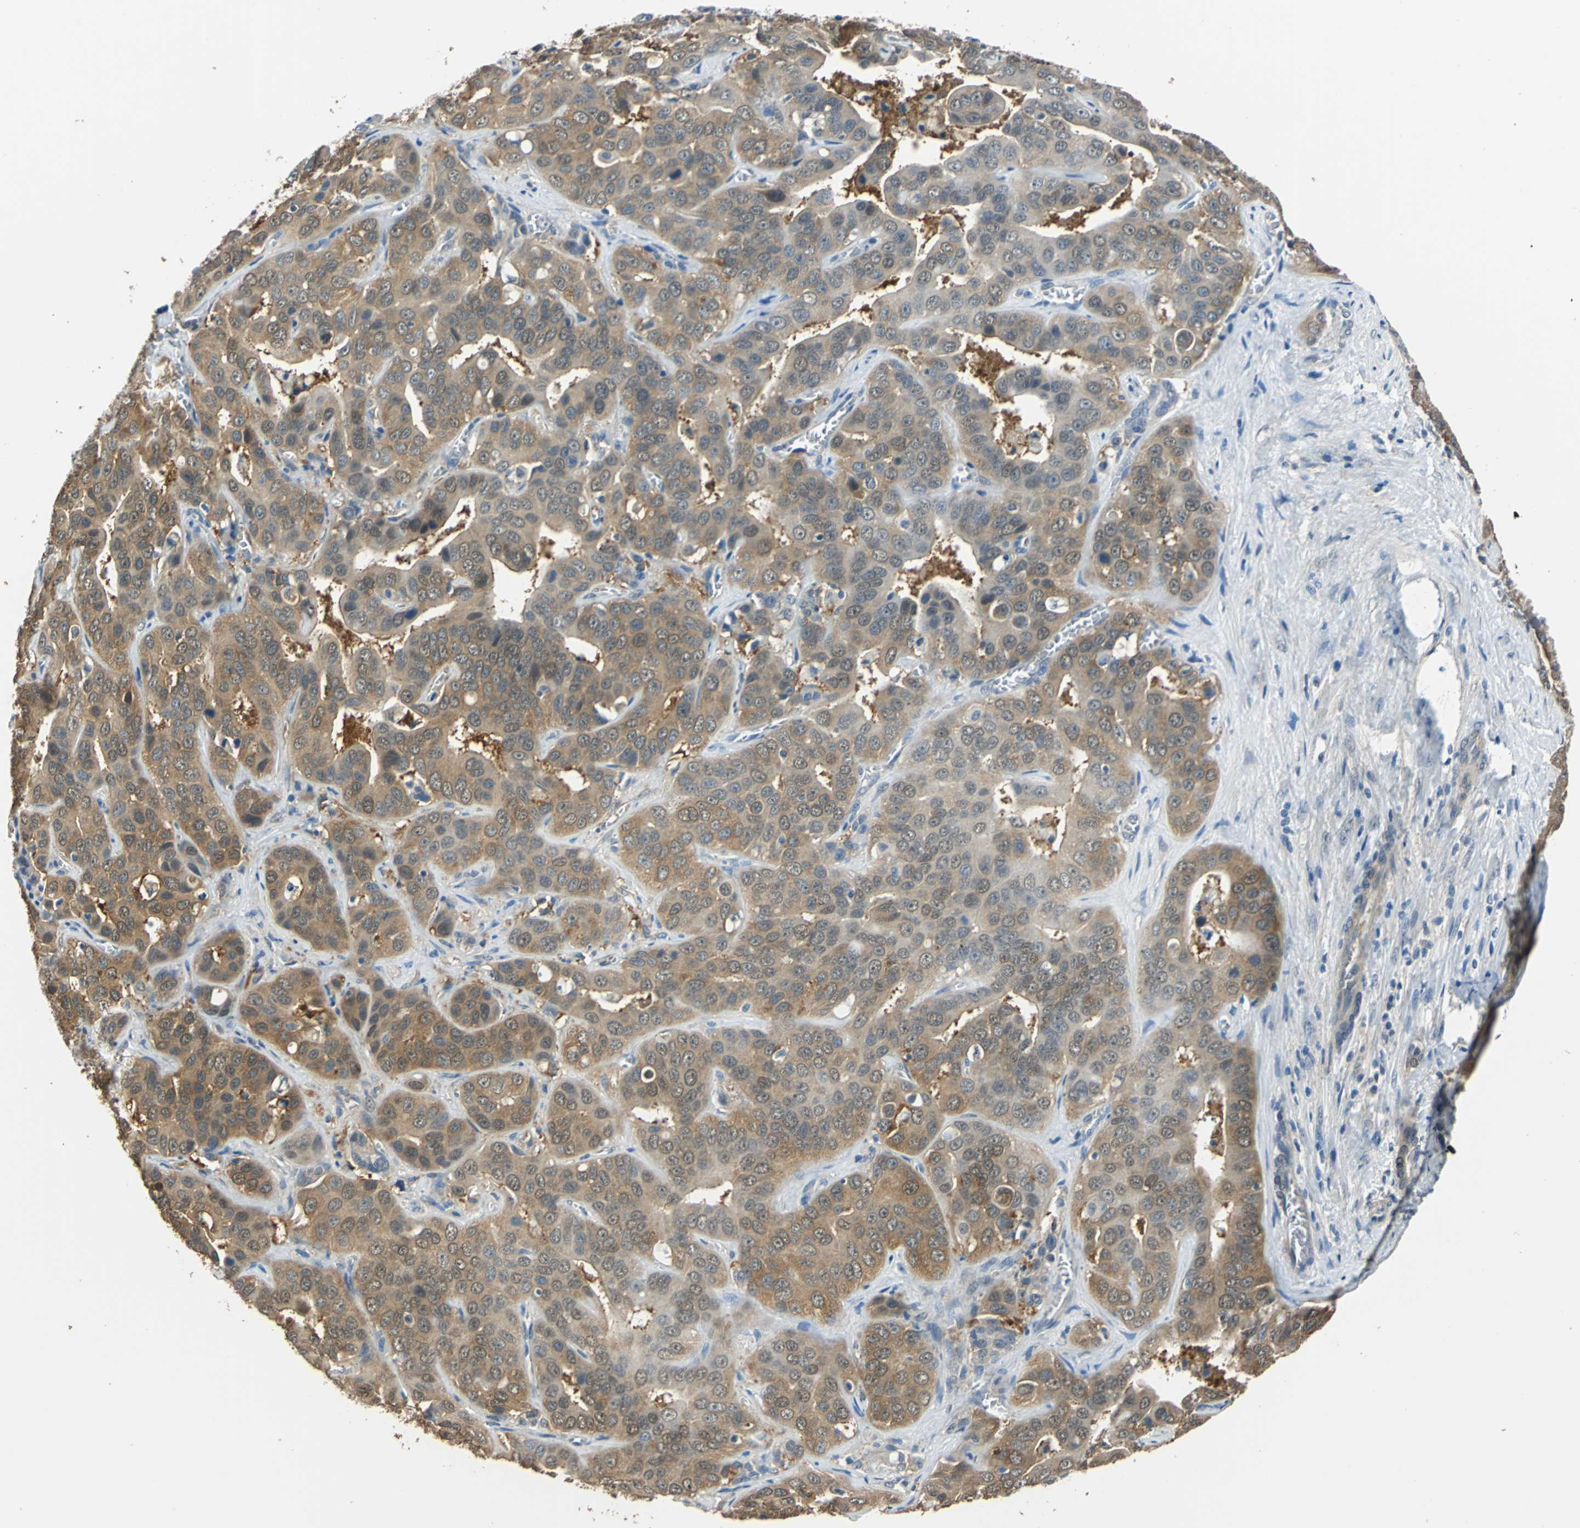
{"staining": {"intensity": "moderate", "quantity": ">75%", "location": "cytoplasmic/membranous"}, "tissue": "liver cancer", "cell_type": "Tumor cells", "image_type": "cancer", "snomed": [{"axis": "morphology", "description": "Cholangiocarcinoma"}, {"axis": "topography", "description": "Liver"}], "caption": "Immunohistochemistry (IHC) of human liver cancer (cholangiocarcinoma) exhibits medium levels of moderate cytoplasmic/membranous positivity in approximately >75% of tumor cells.", "gene": "FKBP4", "patient": {"sex": "female", "age": 52}}